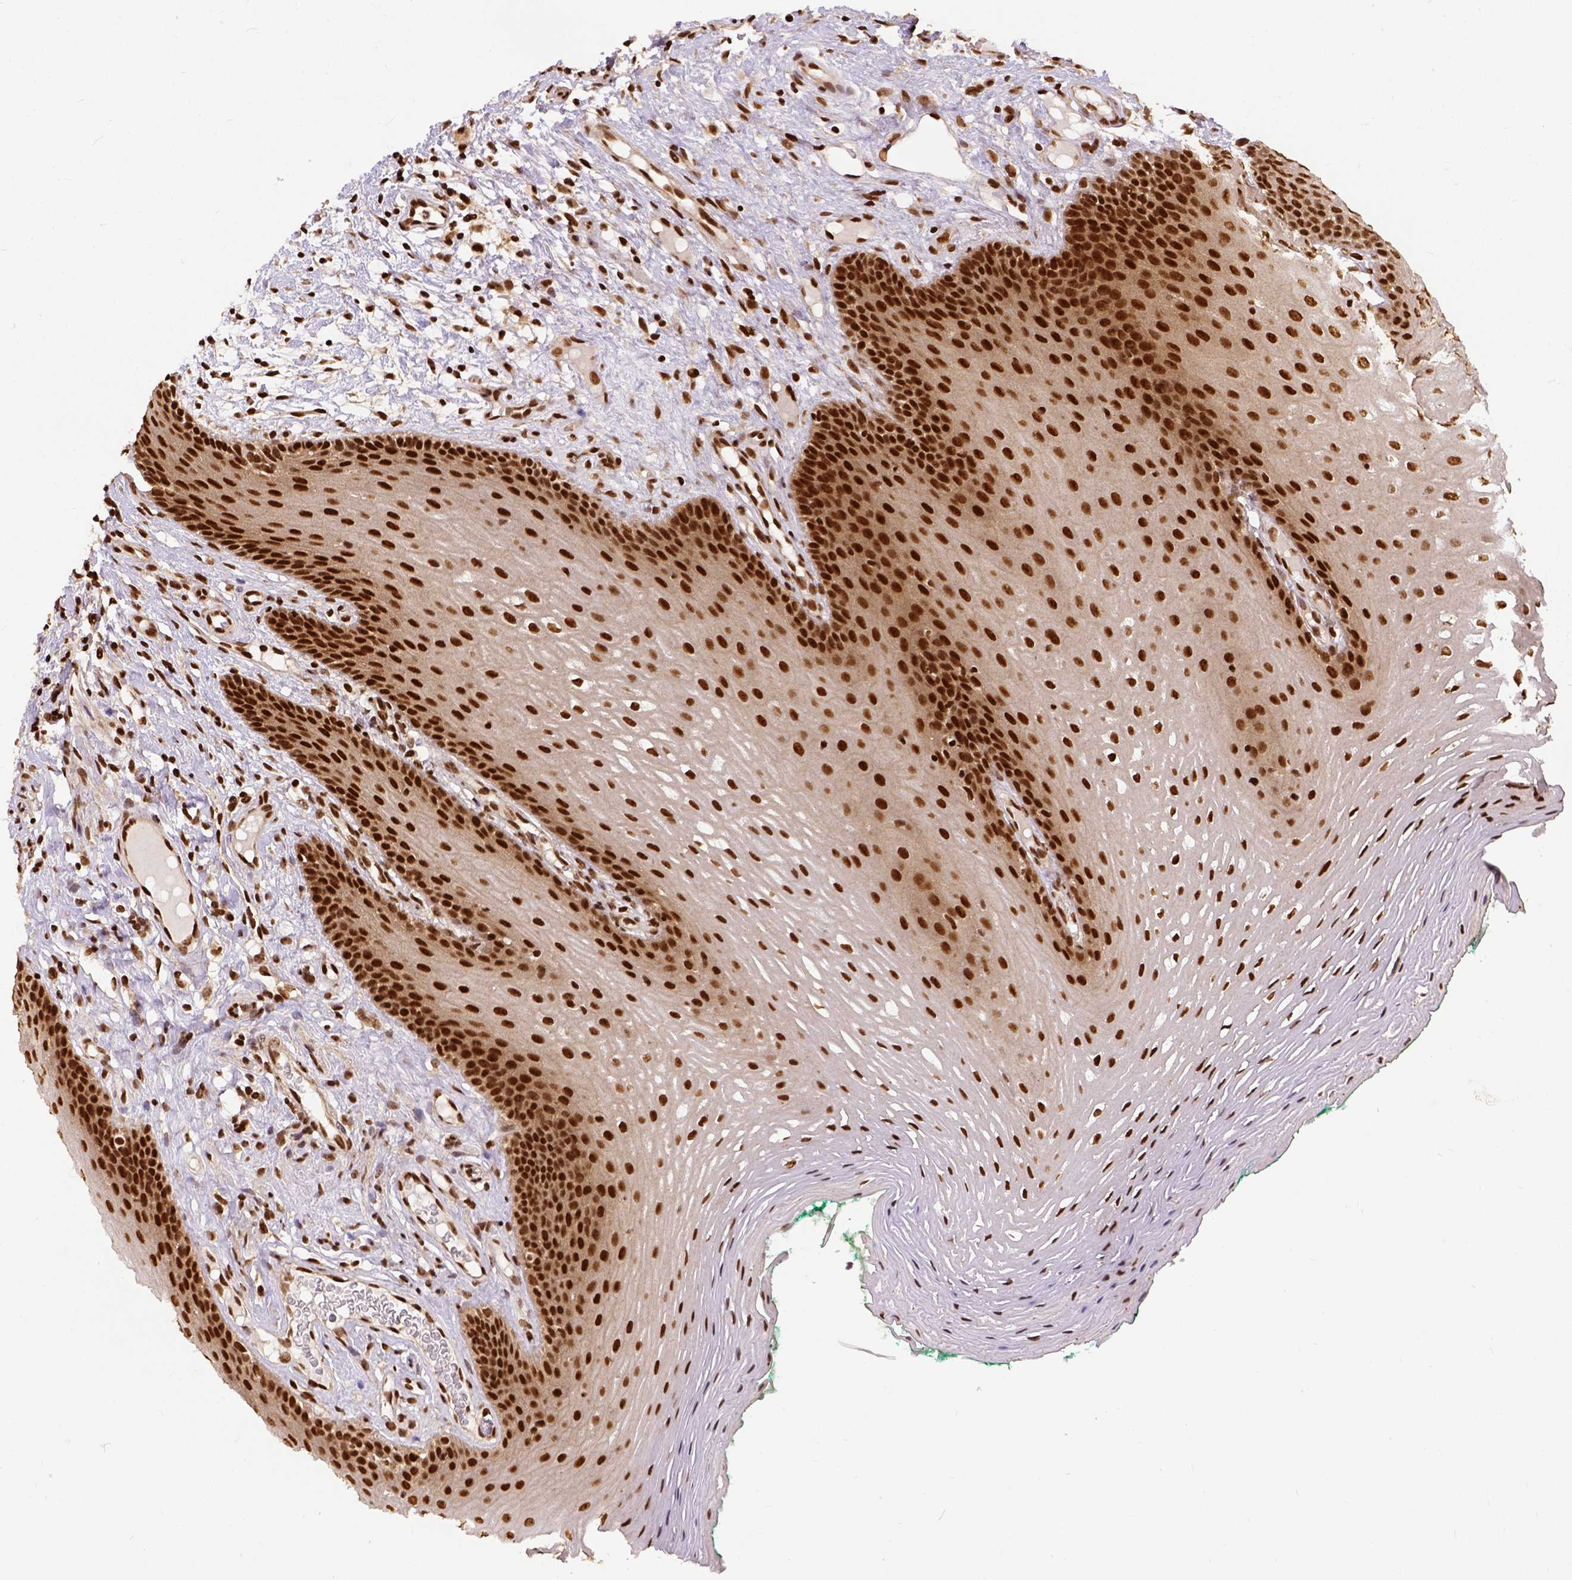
{"staining": {"intensity": "strong", "quantity": ">75%", "location": "nuclear"}, "tissue": "oral mucosa", "cell_type": "Squamous epithelial cells", "image_type": "normal", "snomed": [{"axis": "morphology", "description": "Normal tissue, NOS"}, {"axis": "morphology", "description": "Squamous cell carcinoma, NOS"}, {"axis": "topography", "description": "Oral tissue"}, {"axis": "topography", "description": "Head-Neck"}], "caption": "Human oral mucosa stained for a protein (brown) exhibits strong nuclear positive staining in approximately >75% of squamous epithelial cells.", "gene": "NACC1", "patient": {"sex": "male", "age": 78}}